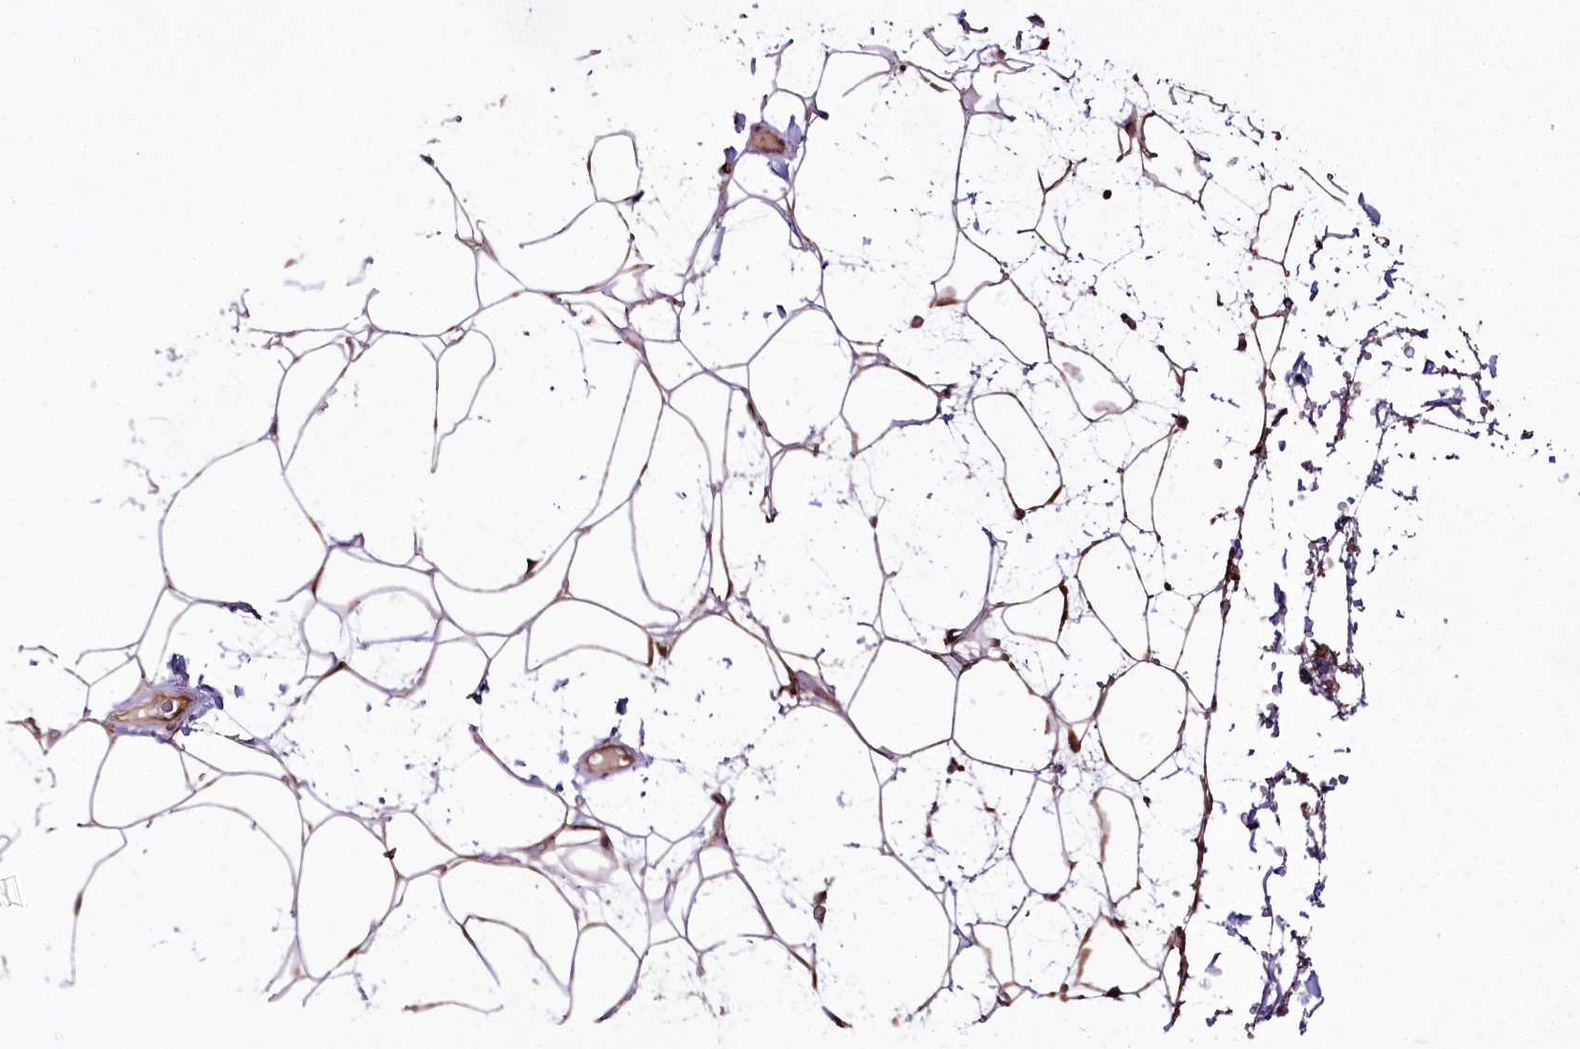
{"staining": {"intensity": "moderate", "quantity": ">75%", "location": "cytoplasmic/membranous"}, "tissue": "adipose tissue", "cell_type": "Adipocytes", "image_type": "normal", "snomed": [{"axis": "morphology", "description": "Normal tissue, NOS"}, {"axis": "topography", "description": "Breast"}], "caption": "Immunohistochemistry (IHC) staining of benign adipose tissue, which demonstrates medium levels of moderate cytoplasmic/membranous positivity in approximately >75% of adipocytes indicating moderate cytoplasmic/membranous protein staining. The staining was performed using DAB (3,3'-diaminobenzidine) (brown) for protein detection and nuclei were counterstained in hematoxylin (blue).", "gene": "RAB7A", "patient": {"sex": "female", "age": 26}}